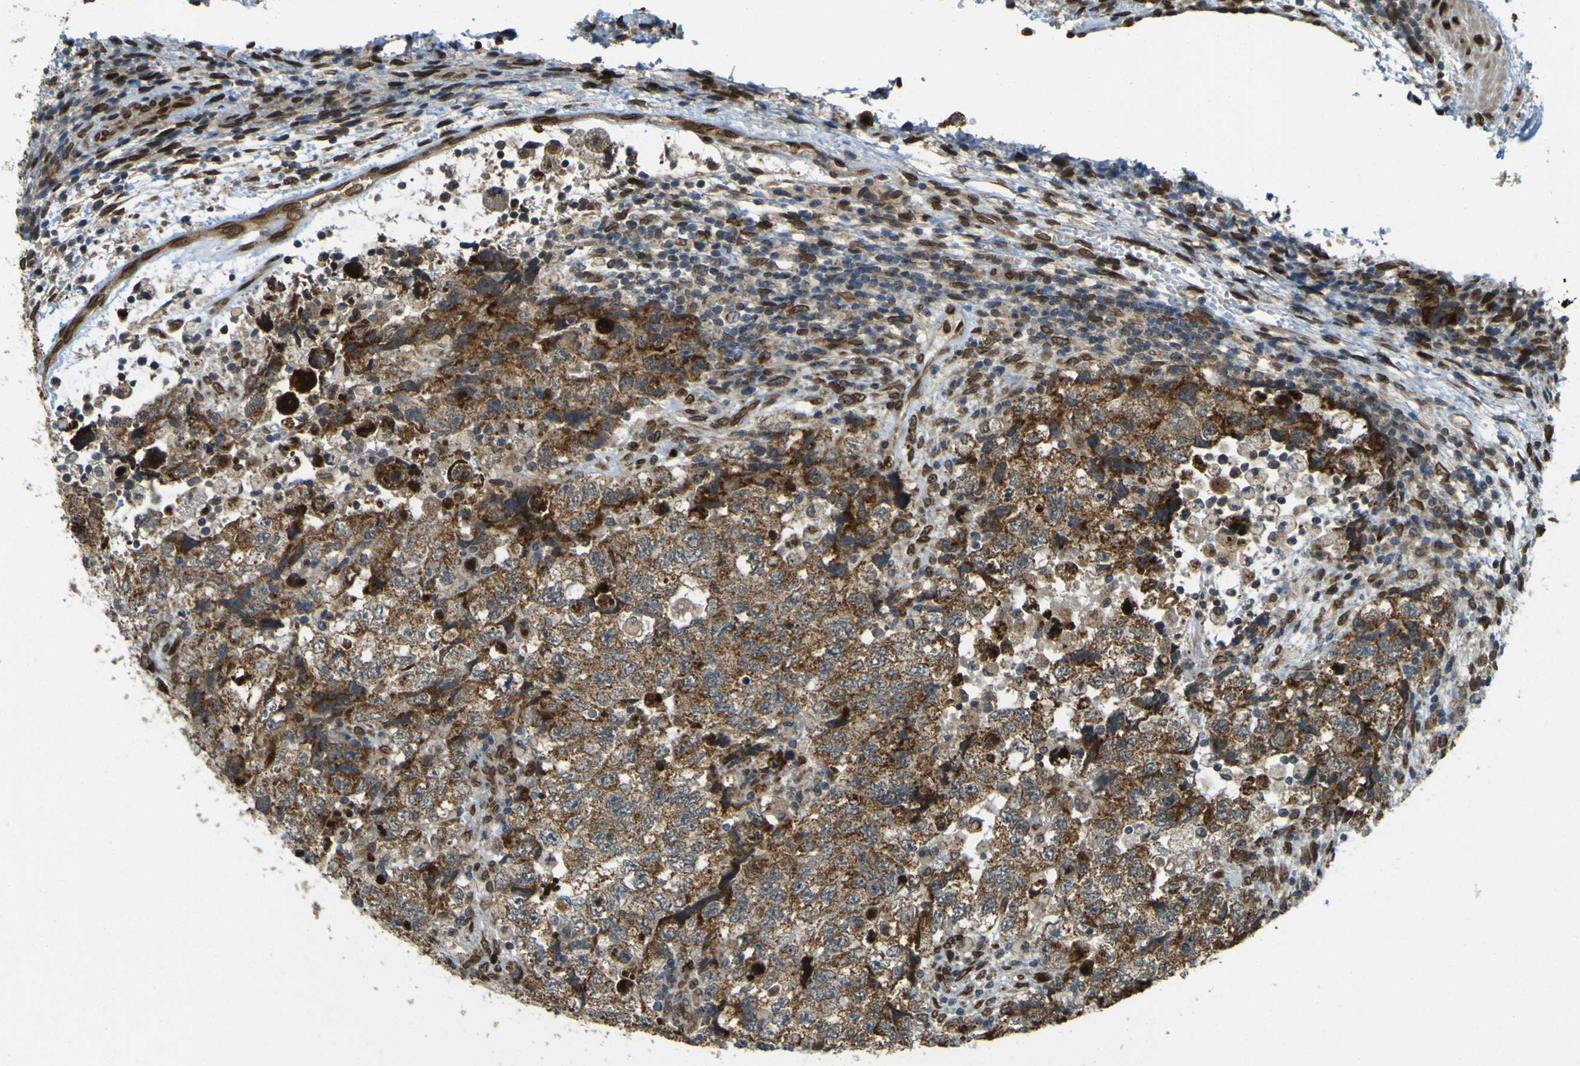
{"staining": {"intensity": "moderate", "quantity": ">75%", "location": "cytoplasmic/membranous"}, "tissue": "testis cancer", "cell_type": "Tumor cells", "image_type": "cancer", "snomed": [{"axis": "morphology", "description": "Carcinoma, Embryonal, NOS"}, {"axis": "topography", "description": "Testis"}], "caption": "Protein staining demonstrates moderate cytoplasmic/membranous positivity in about >75% of tumor cells in embryonal carcinoma (testis).", "gene": "GALNT1", "patient": {"sex": "male", "age": 36}}